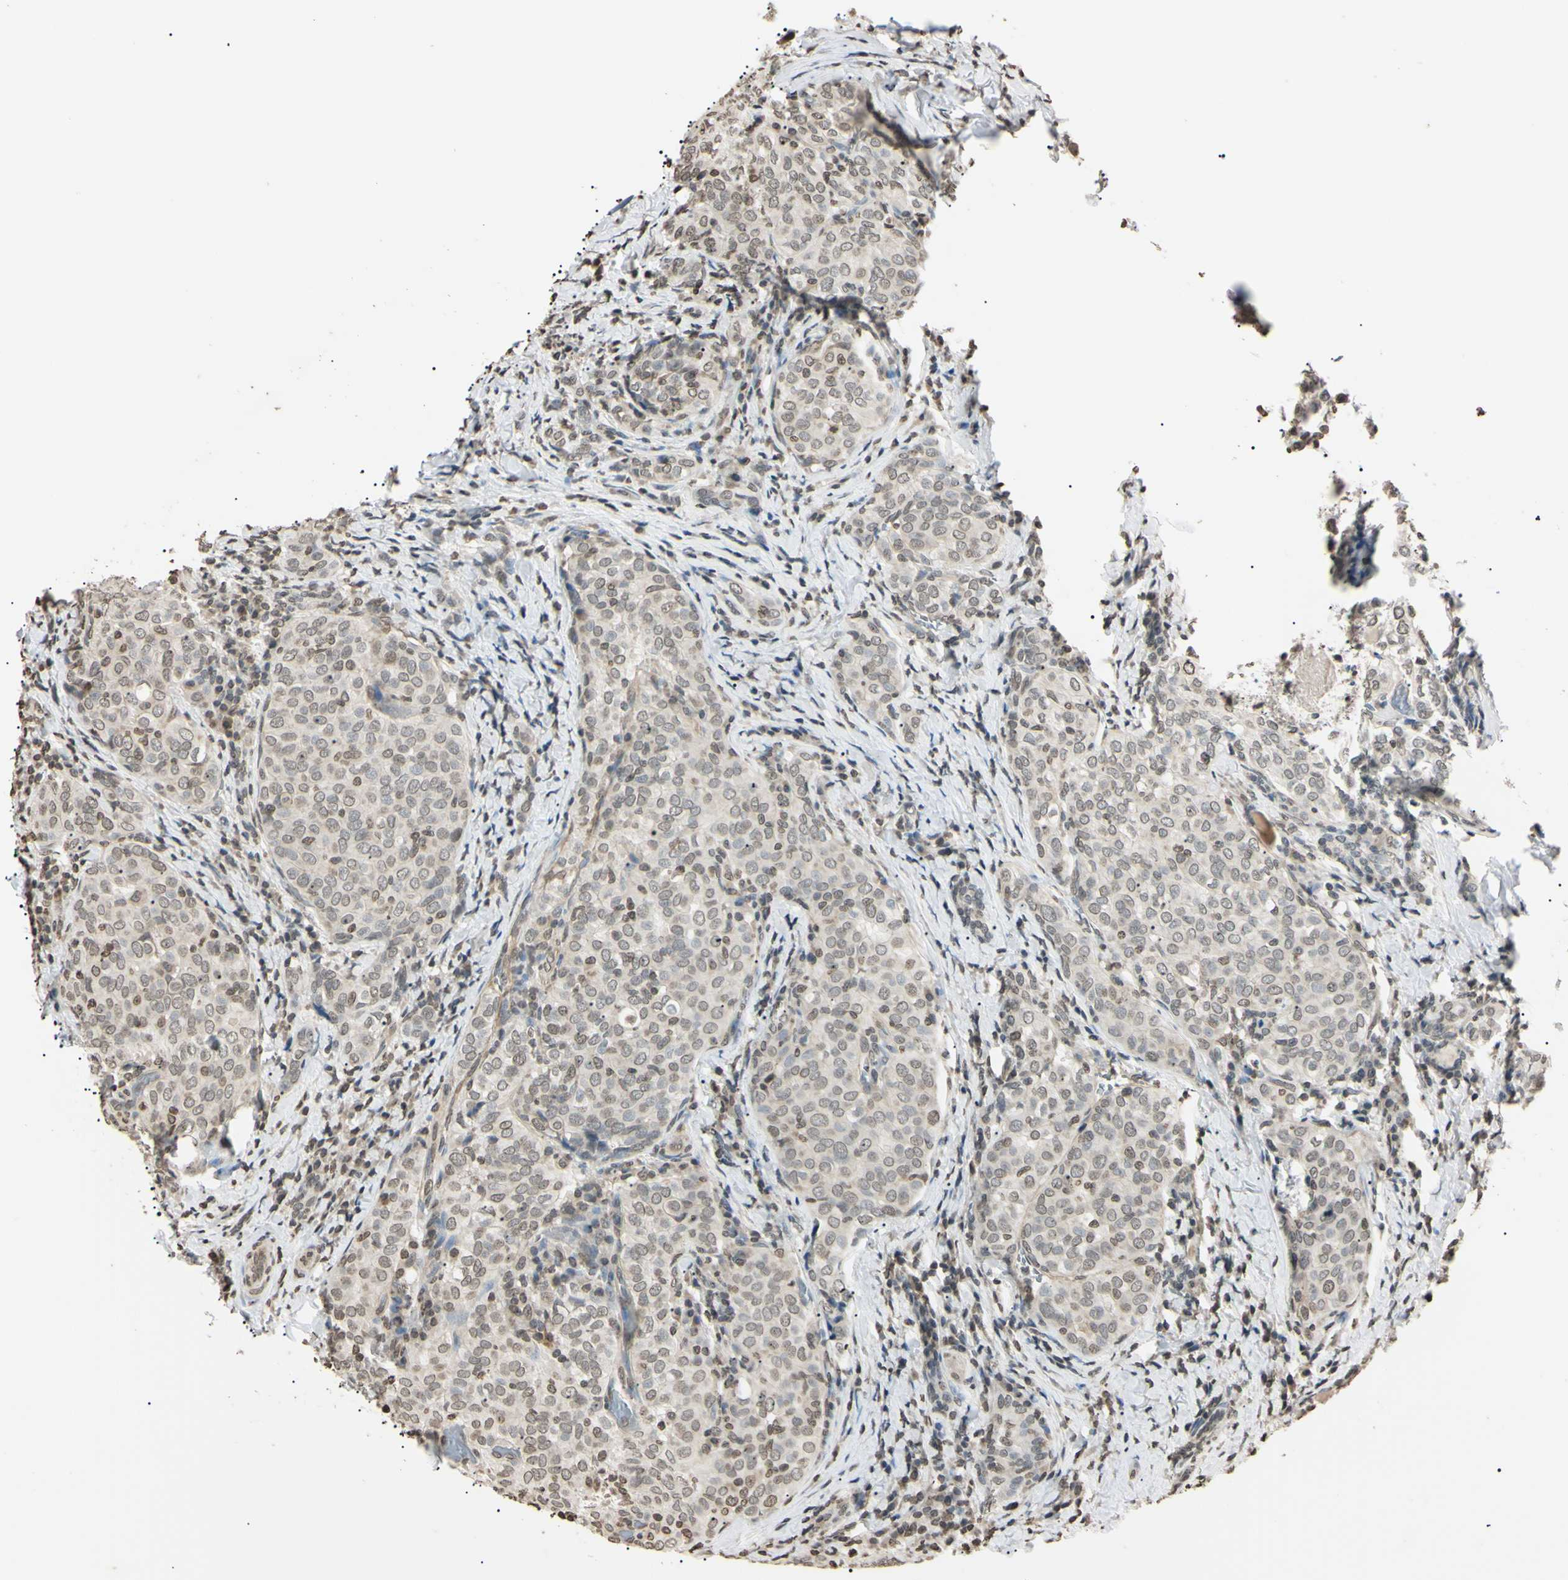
{"staining": {"intensity": "weak", "quantity": "25%-75%", "location": "nuclear"}, "tissue": "thyroid cancer", "cell_type": "Tumor cells", "image_type": "cancer", "snomed": [{"axis": "morphology", "description": "Normal tissue, NOS"}, {"axis": "morphology", "description": "Papillary adenocarcinoma, NOS"}, {"axis": "topography", "description": "Thyroid gland"}], "caption": "IHC (DAB (3,3'-diaminobenzidine)) staining of human thyroid papillary adenocarcinoma demonstrates weak nuclear protein staining in about 25%-75% of tumor cells.", "gene": "CDC45", "patient": {"sex": "female", "age": 30}}